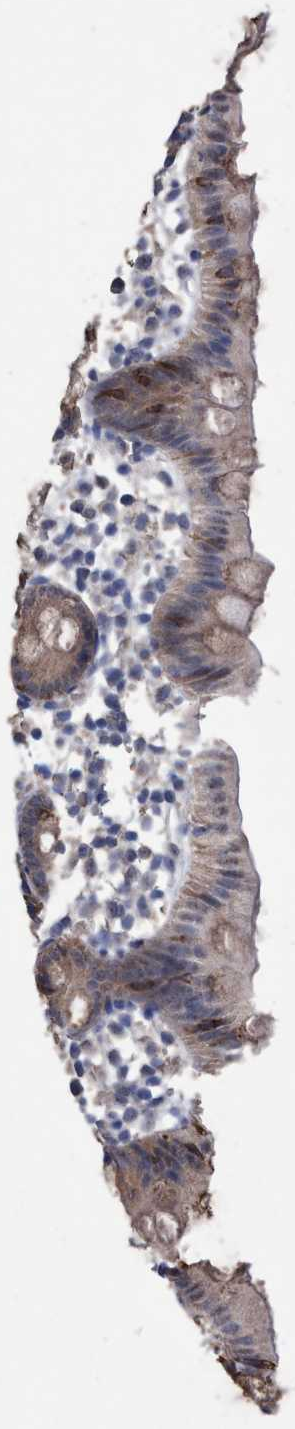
{"staining": {"intensity": "moderate", "quantity": ">75%", "location": "cytoplasmic/membranous"}, "tissue": "appendix", "cell_type": "Glandular cells", "image_type": "normal", "snomed": [{"axis": "morphology", "description": "Normal tissue, NOS"}, {"axis": "topography", "description": "Appendix"}], "caption": "Benign appendix demonstrates moderate cytoplasmic/membranous positivity in about >75% of glandular cells.", "gene": "GLOD4", "patient": {"sex": "female", "age": 20}}